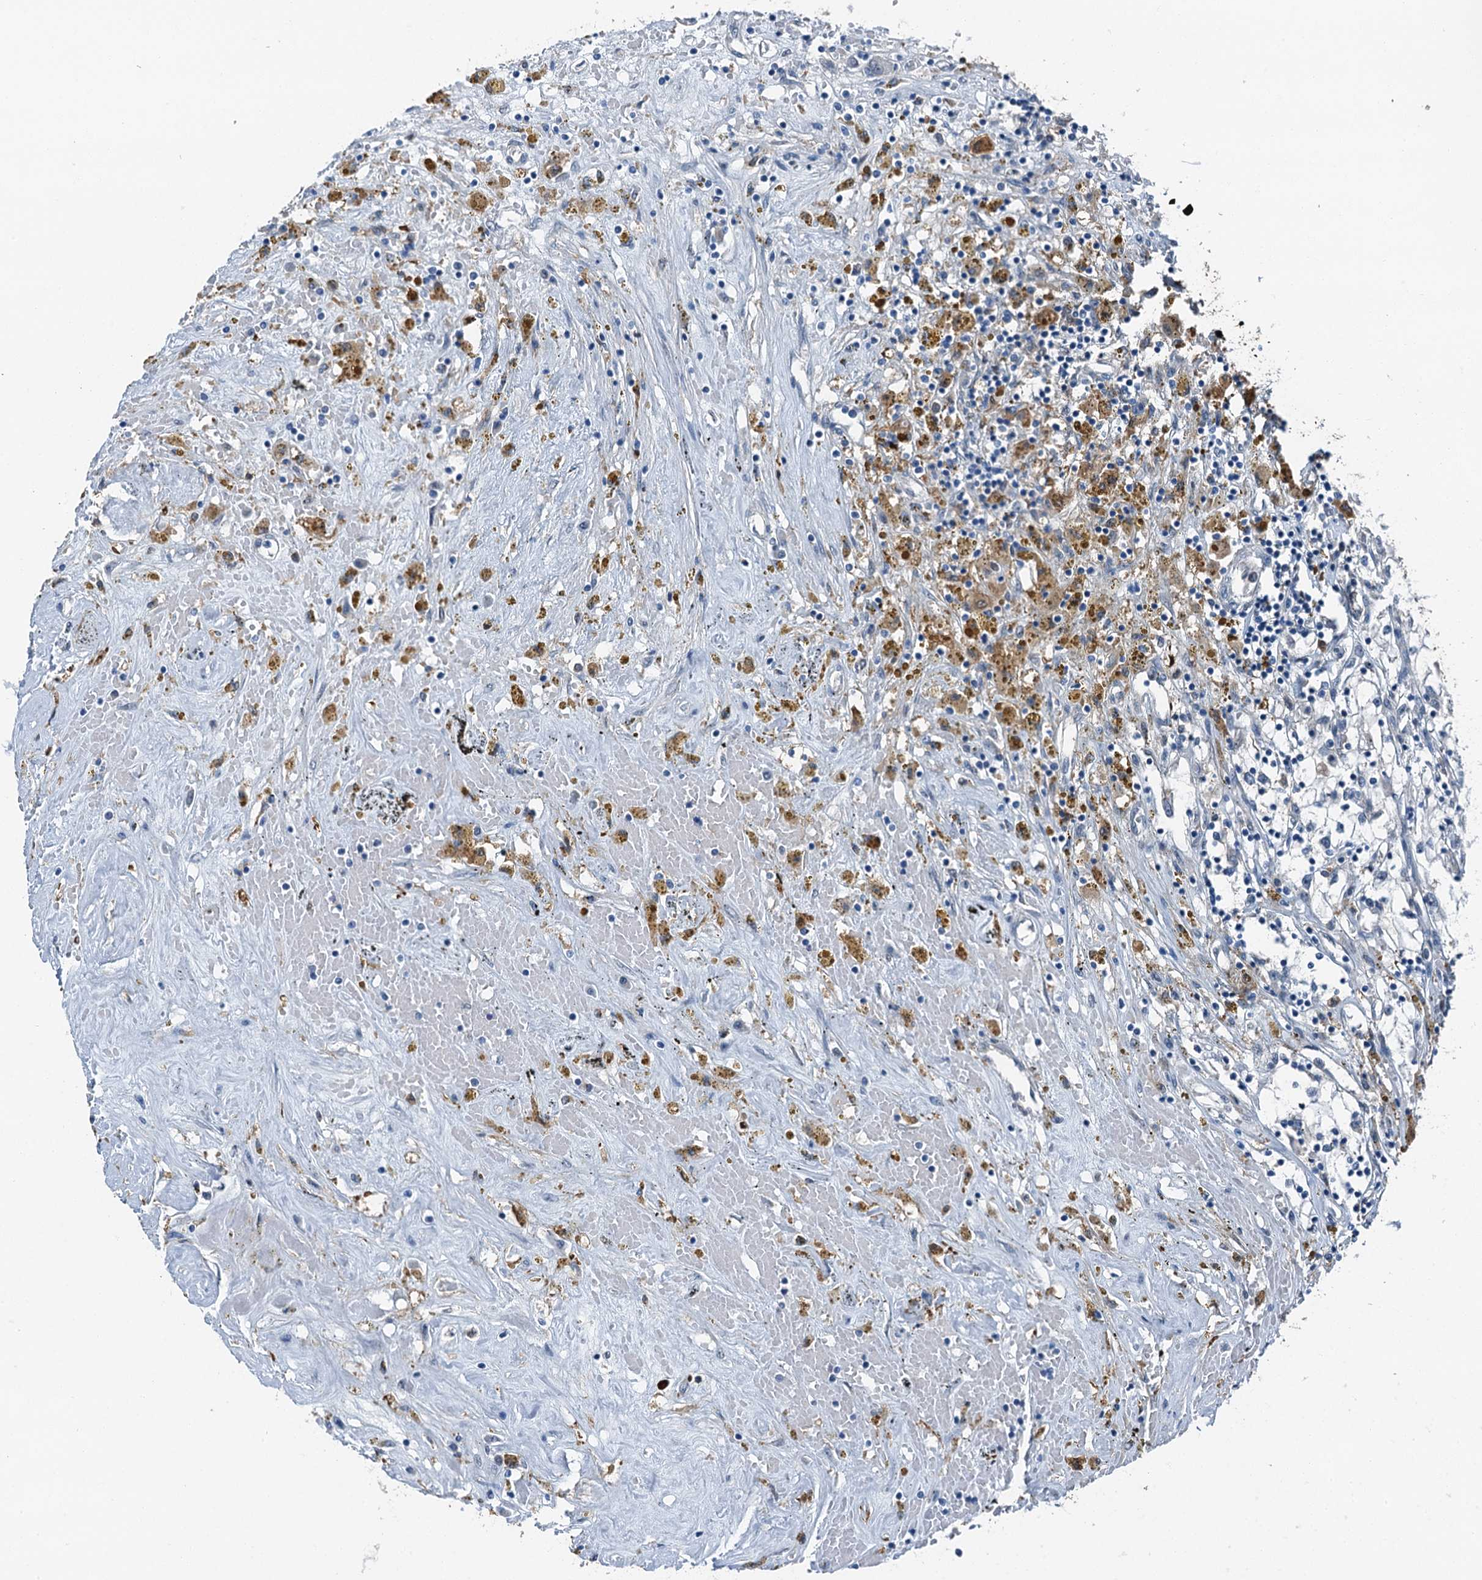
{"staining": {"intensity": "negative", "quantity": "none", "location": "none"}, "tissue": "renal cancer", "cell_type": "Tumor cells", "image_type": "cancer", "snomed": [{"axis": "morphology", "description": "Adenocarcinoma, NOS"}, {"axis": "topography", "description": "Kidney"}], "caption": "Immunohistochemistry micrograph of human renal adenocarcinoma stained for a protein (brown), which displays no staining in tumor cells. (DAB immunohistochemistry (IHC) visualized using brightfield microscopy, high magnification).", "gene": "RNH1", "patient": {"sex": "male", "age": 56}}